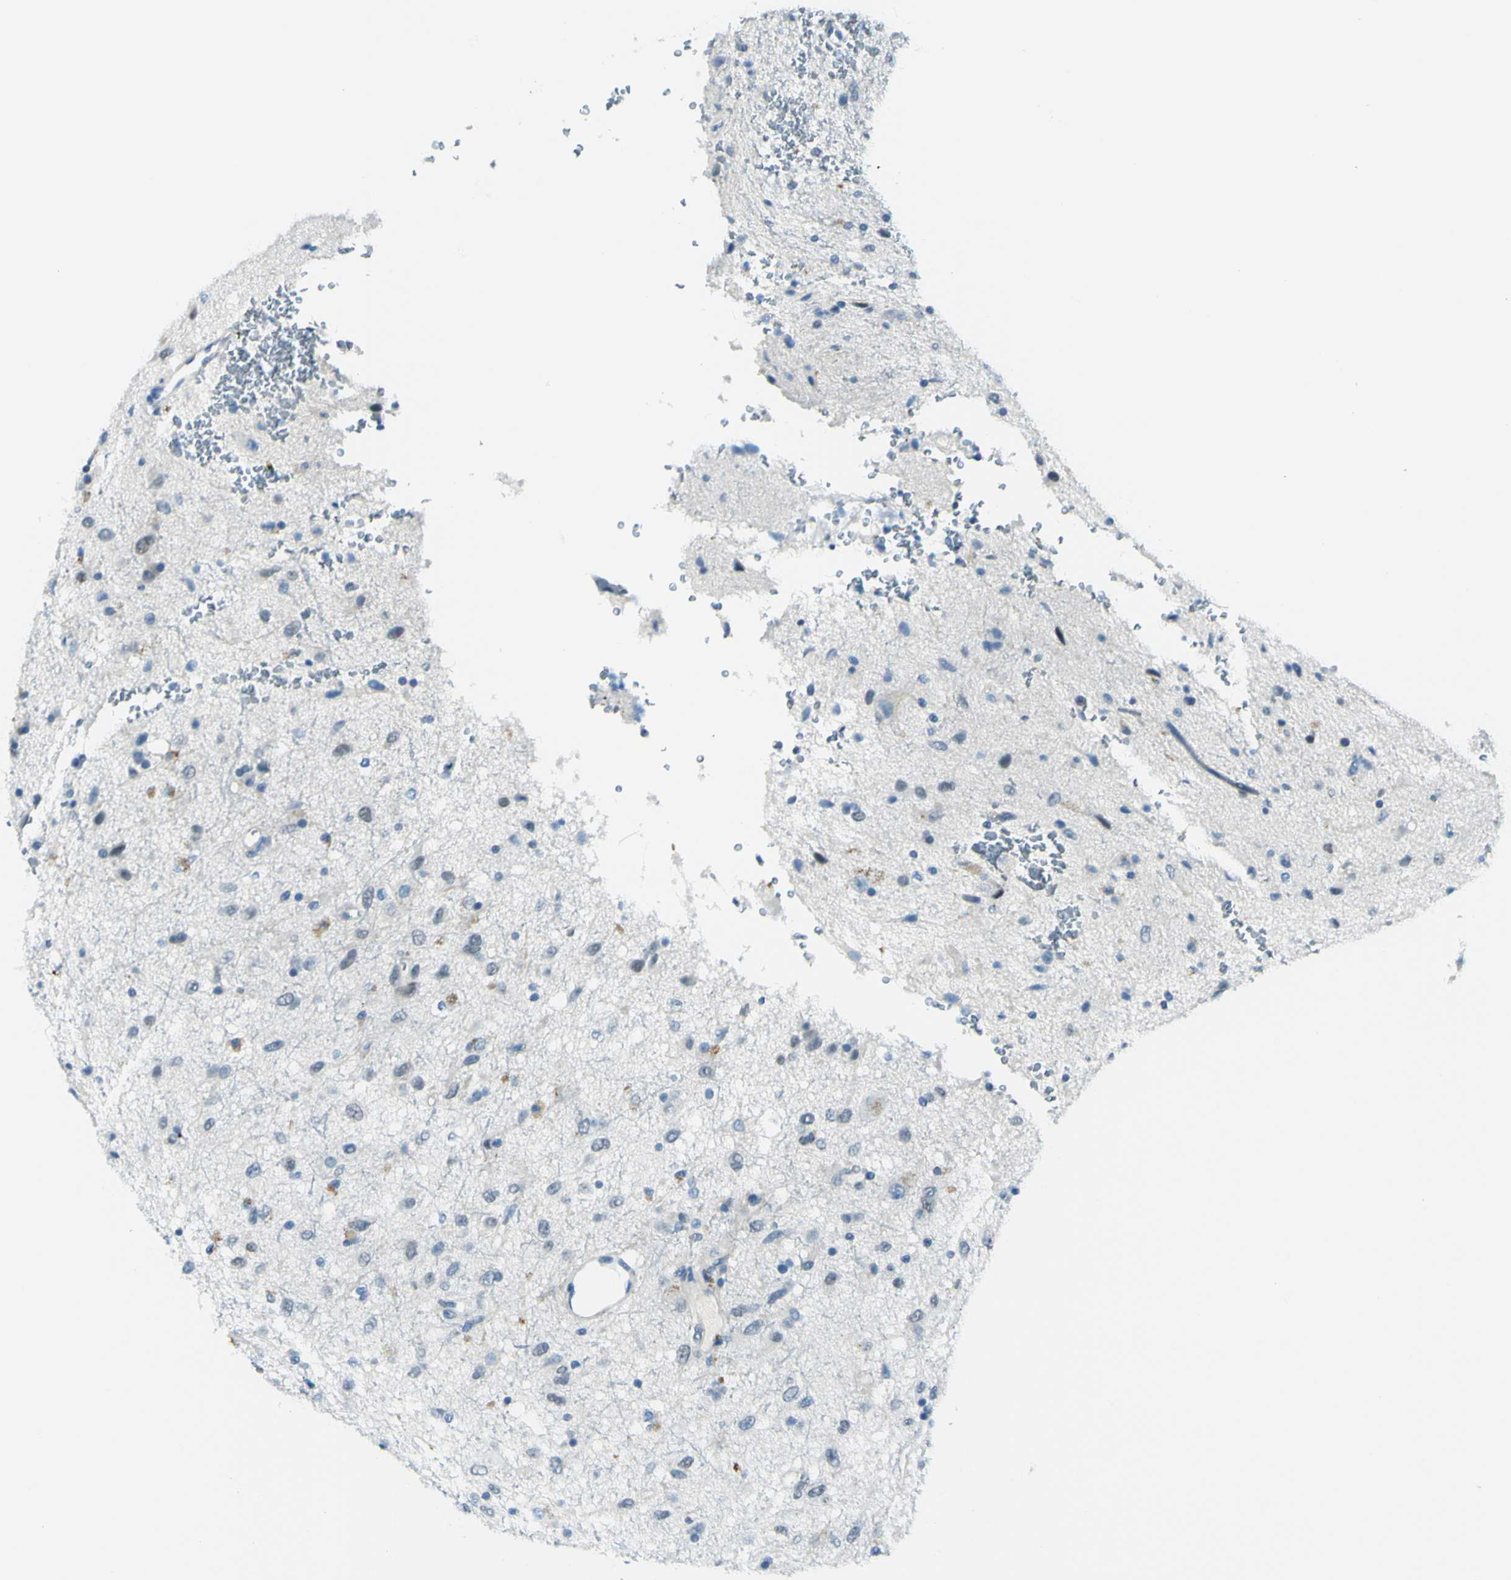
{"staining": {"intensity": "weak", "quantity": "<25%", "location": "cytoplasmic/membranous"}, "tissue": "glioma", "cell_type": "Tumor cells", "image_type": "cancer", "snomed": [{"axis": "morphology", "description": "Glioma, malignant, Low grade"}, {"axis": "topography", "description": "Brain"}], "caption": "This is a photomicrograph of immunohistochemistry (IHC) staining of glioma, which shows no expression in tumor cells.", "gene": "B4GALT1", "patient": {"sex": "male", "age": 77}}